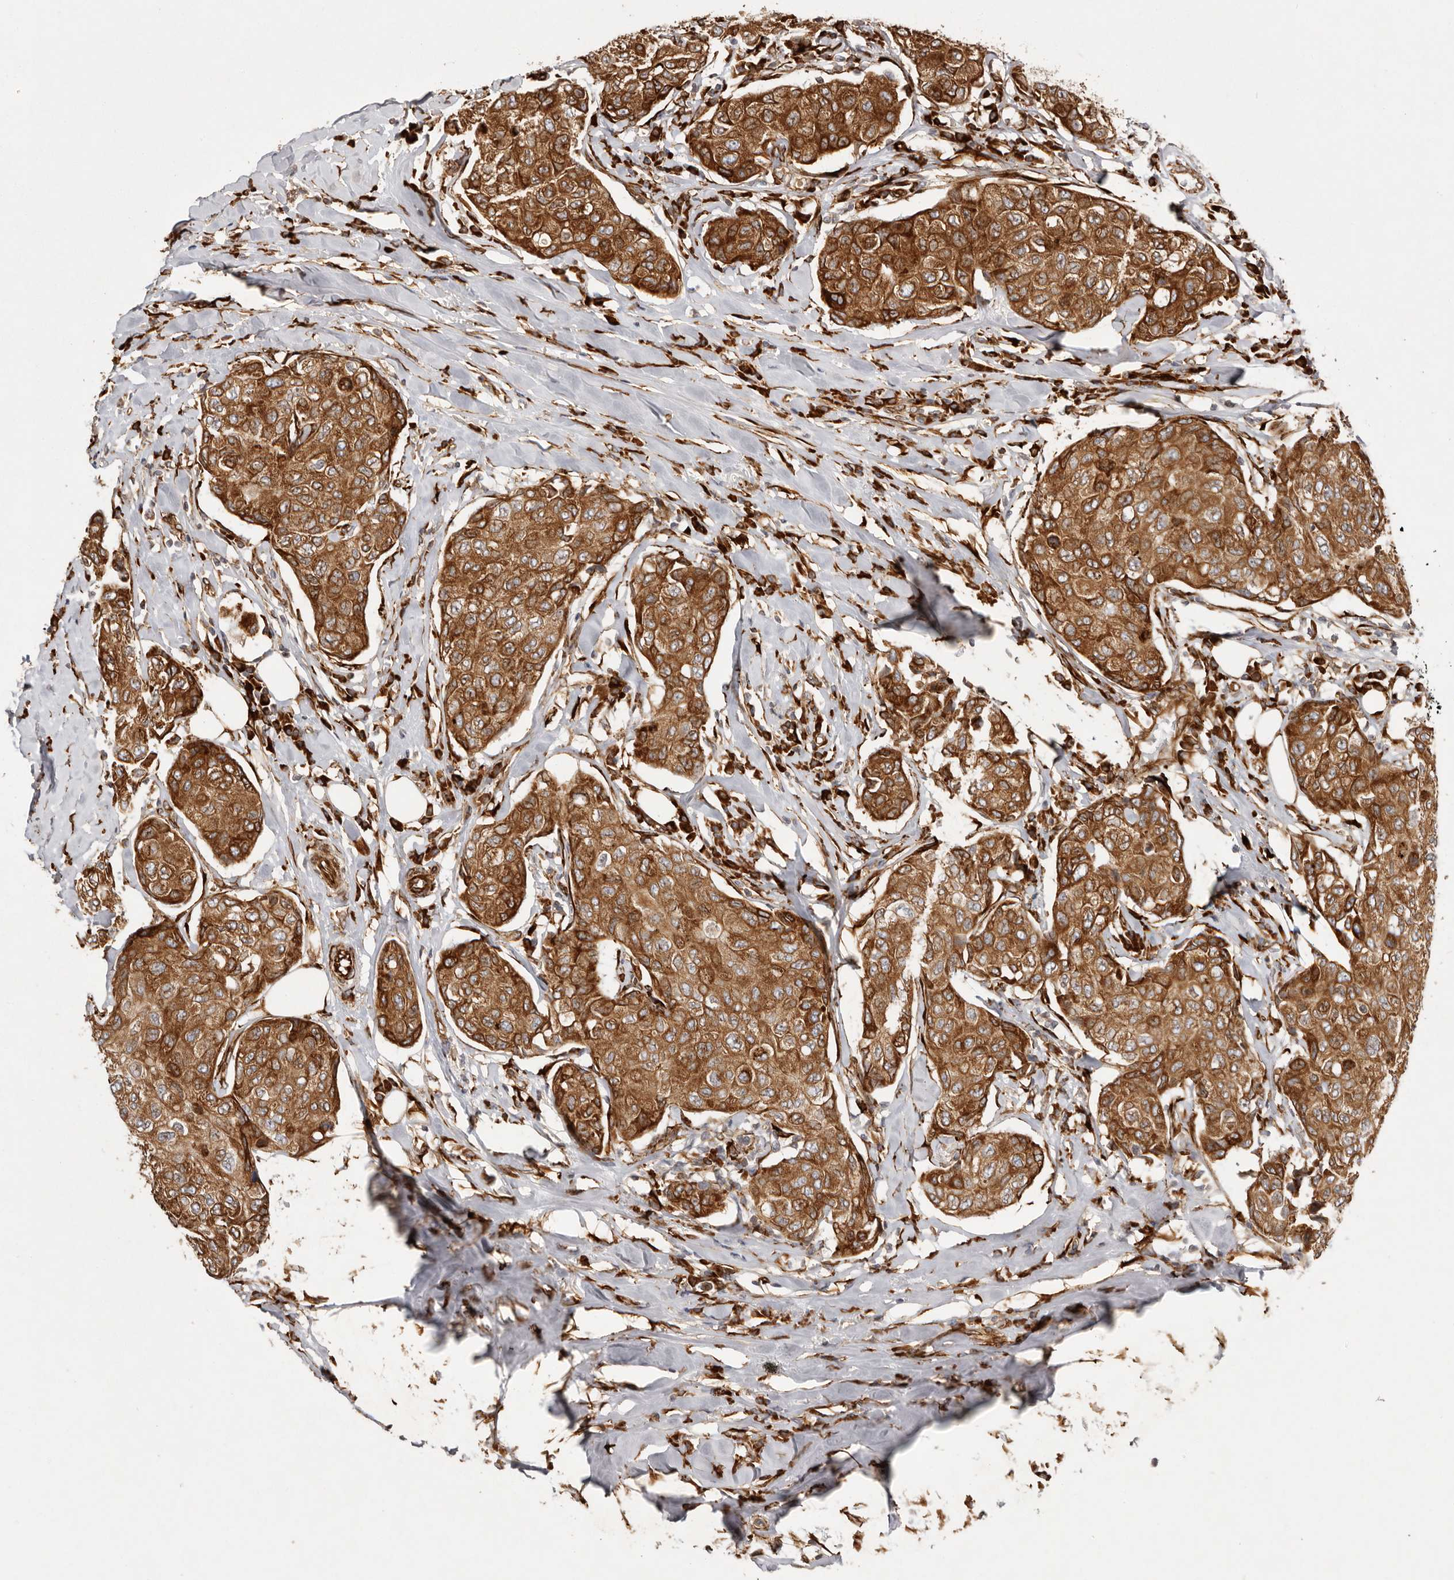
{"staining": {"intensity": "strong", "quantity": ">75%", "location": "cytoplasmic/membranous"}, "tissue": "breast cancer", "cell_type": "Tumor cells", "image_type": "cancer", "snomed": [{"axis": "morphology", "description": "Duct carcinoma"}, {"axis": "topography", "description": "Breast"}], "caption": "The photomicrograph displays staining of breast cancer (intraductal carcinoma), revealing strong cytoplasmic/membranous protein positivity (brown color) within tumor cells. The protein is shown in brown color, while the nuclei are stained blue.", "gene": "WDTC1", "patient": {"sex": "female", "age": 80}}